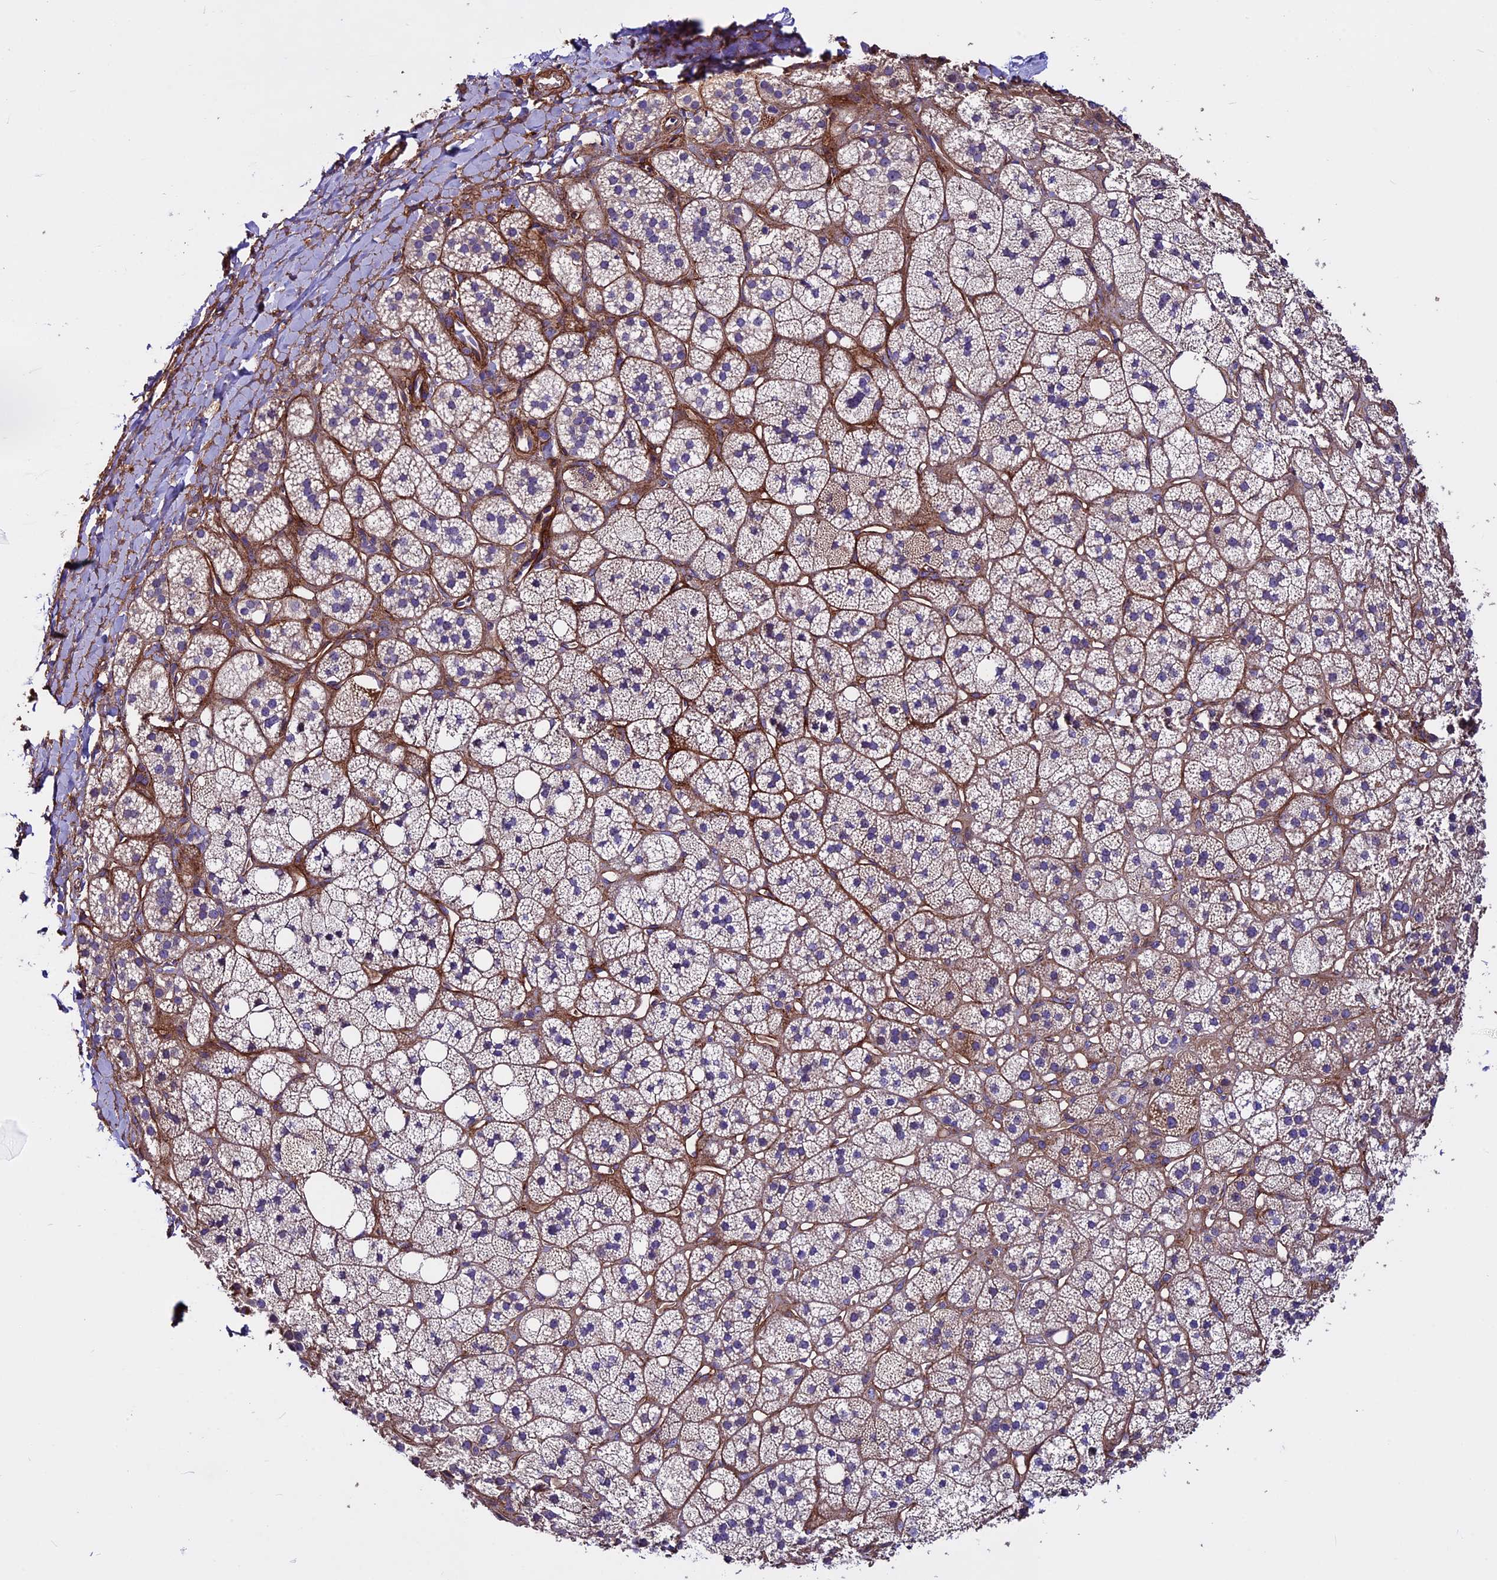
{"staining": {"intensity": "moderate", "quantity": "25%-75%", "location": "cytoplasmic/membranous"}, "tissue": "adrenal gland", "cell_type": "Glandular cells", "image_type": "normal", "snomed": [{"axis": "morphology", "description": "Normal tissue, NOS"}, {"axis": "topography", "description": "Adrenal gland"}], "caption": "Brown immunohistochemical staining in unremarkable human adrenal gland reveals moderate cytoplasmic/membranous expression in about 25%-75% of glandular cells. The protein is stained brown, and the nuclei are stained in blue (DAB (3,3'-diaminobenzidine) IHC with brightfield microscopy, high magnification).", "gene": "EVA1B", "patient": {"sex": "male", "age": 61}}